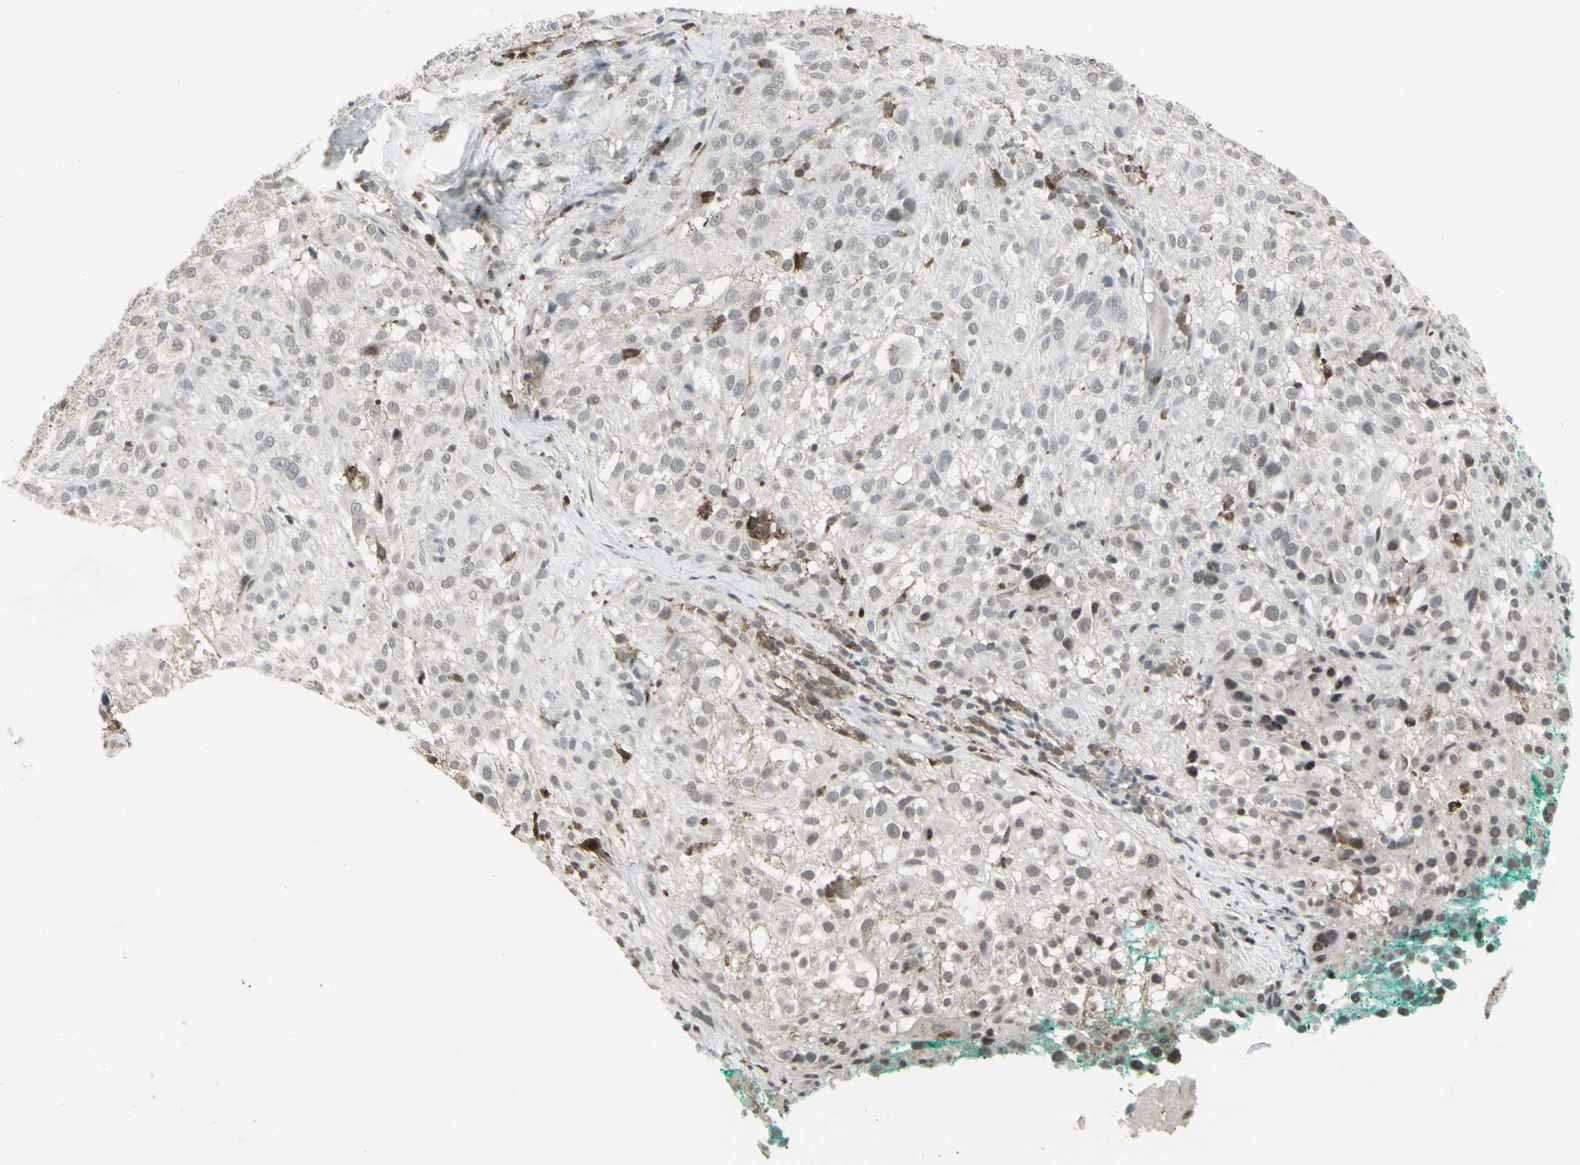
{"staining": {"intensity": "negative", "quantity": "none", "location": "none"}, "tissue": "melanoma", "cell_type": "Tumor cells", "image_type": "cancer", "snomed": [{"axis": "morphology", "description": "Necrosis, NOS"}, {"axis": "morphology", "description": "Malignant melanoma, NOS"}, {"axis": "topography", "description": "Skin"}], "caption": "High power microscopy image of an immunohistochemistry histopathology image of melanoma, revealing no significant staining in tumor cells. (Stains: DAB (3,3'-diaminobenzidine) immunohistochemistry with hematoxylin counter stain, Microscopy: brightfield microscopy at high magnification).", "gene": "SAMSN1", "patient": {"sex": "female", "age": 87}}